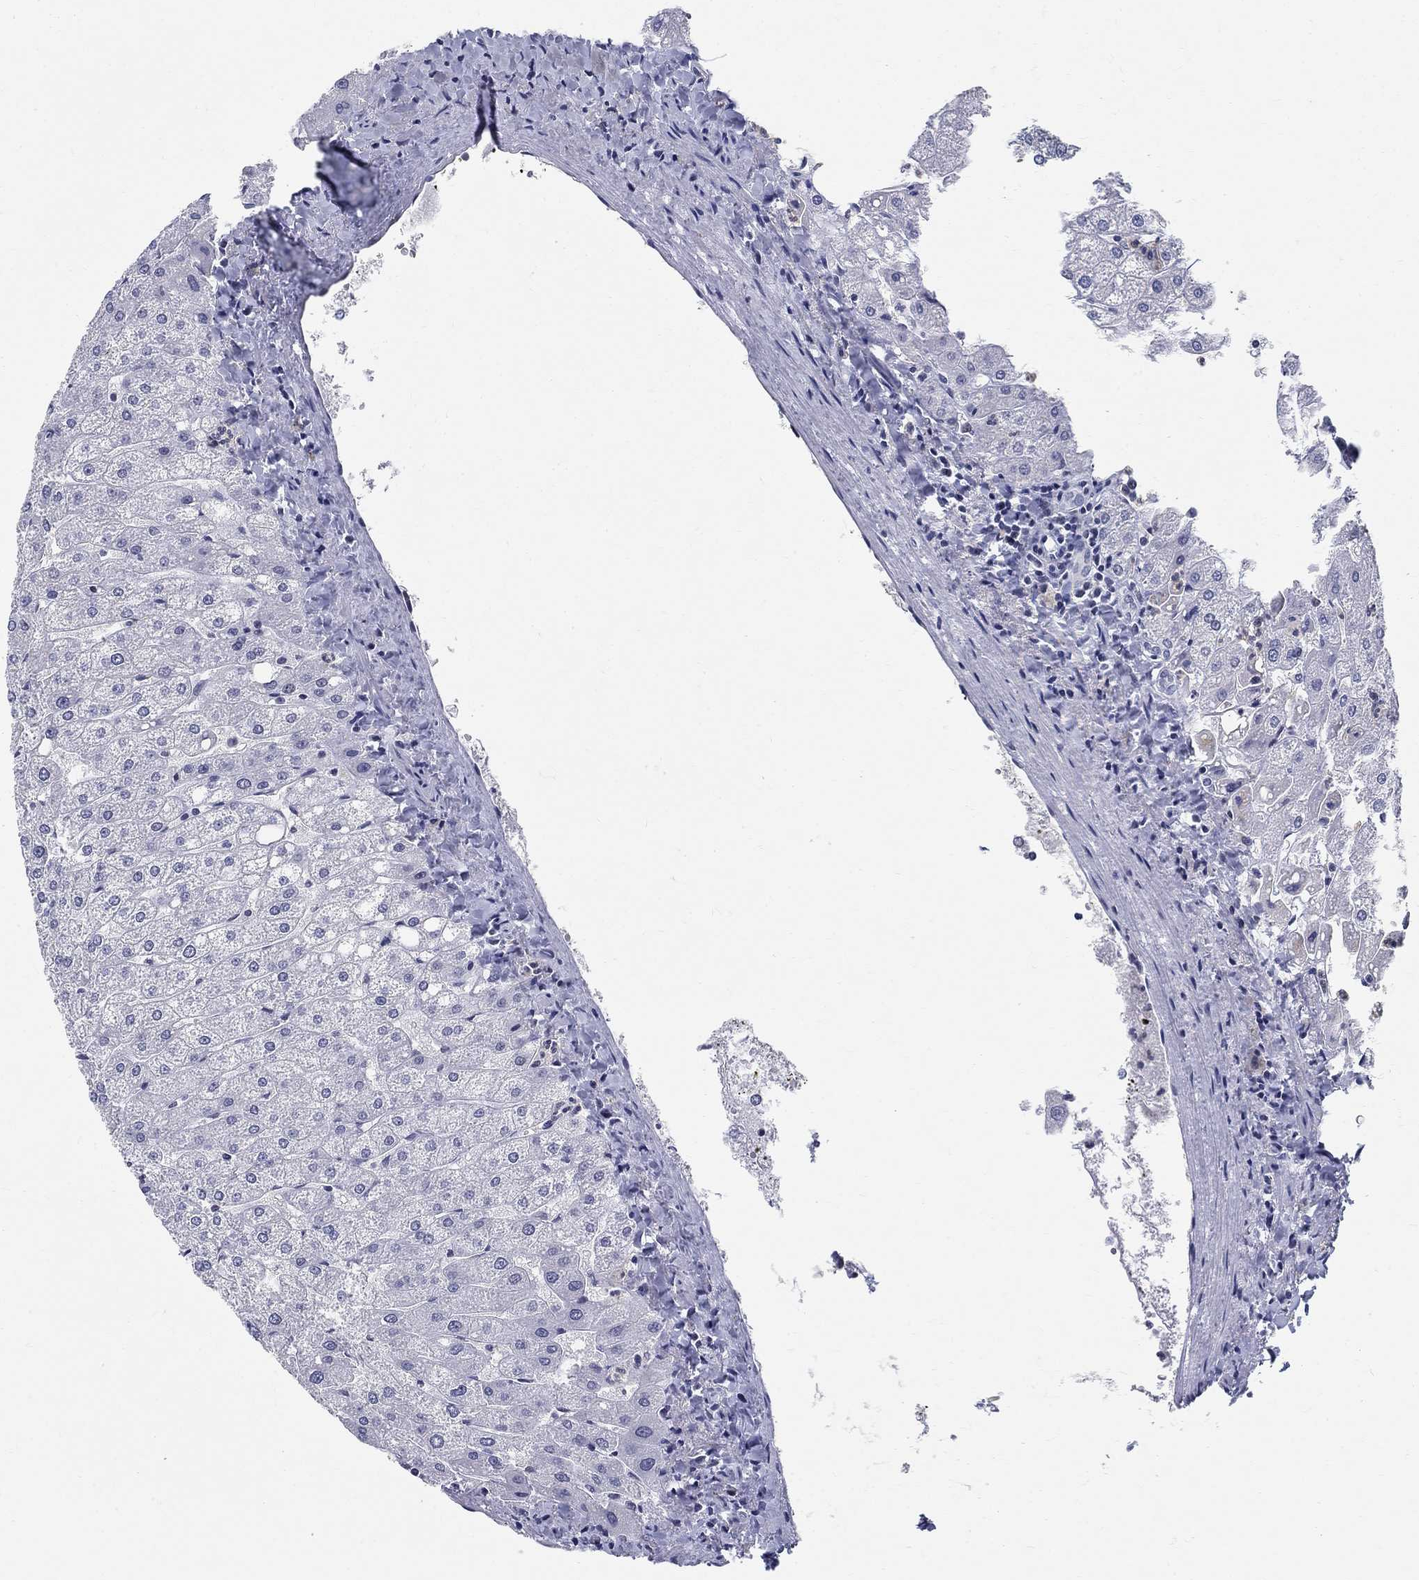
{"staining": {"intensity": "negative", "quantity": "none", "location": "none"}, "tissue": "liver", "cell_type": "Cholangiocytes", "image_type": "normal", "snomed": [{"axis": "morphology", "description": "Normal tissue, NOS"}, {"axis": "topography", "description": "Liver"}], "caption": "Immunohistochemical staining of normal human liver displays no significant expression in cholangiocytes.", "gene": "BHLHE22", "patient": {"sex": "male", "age": 67}}